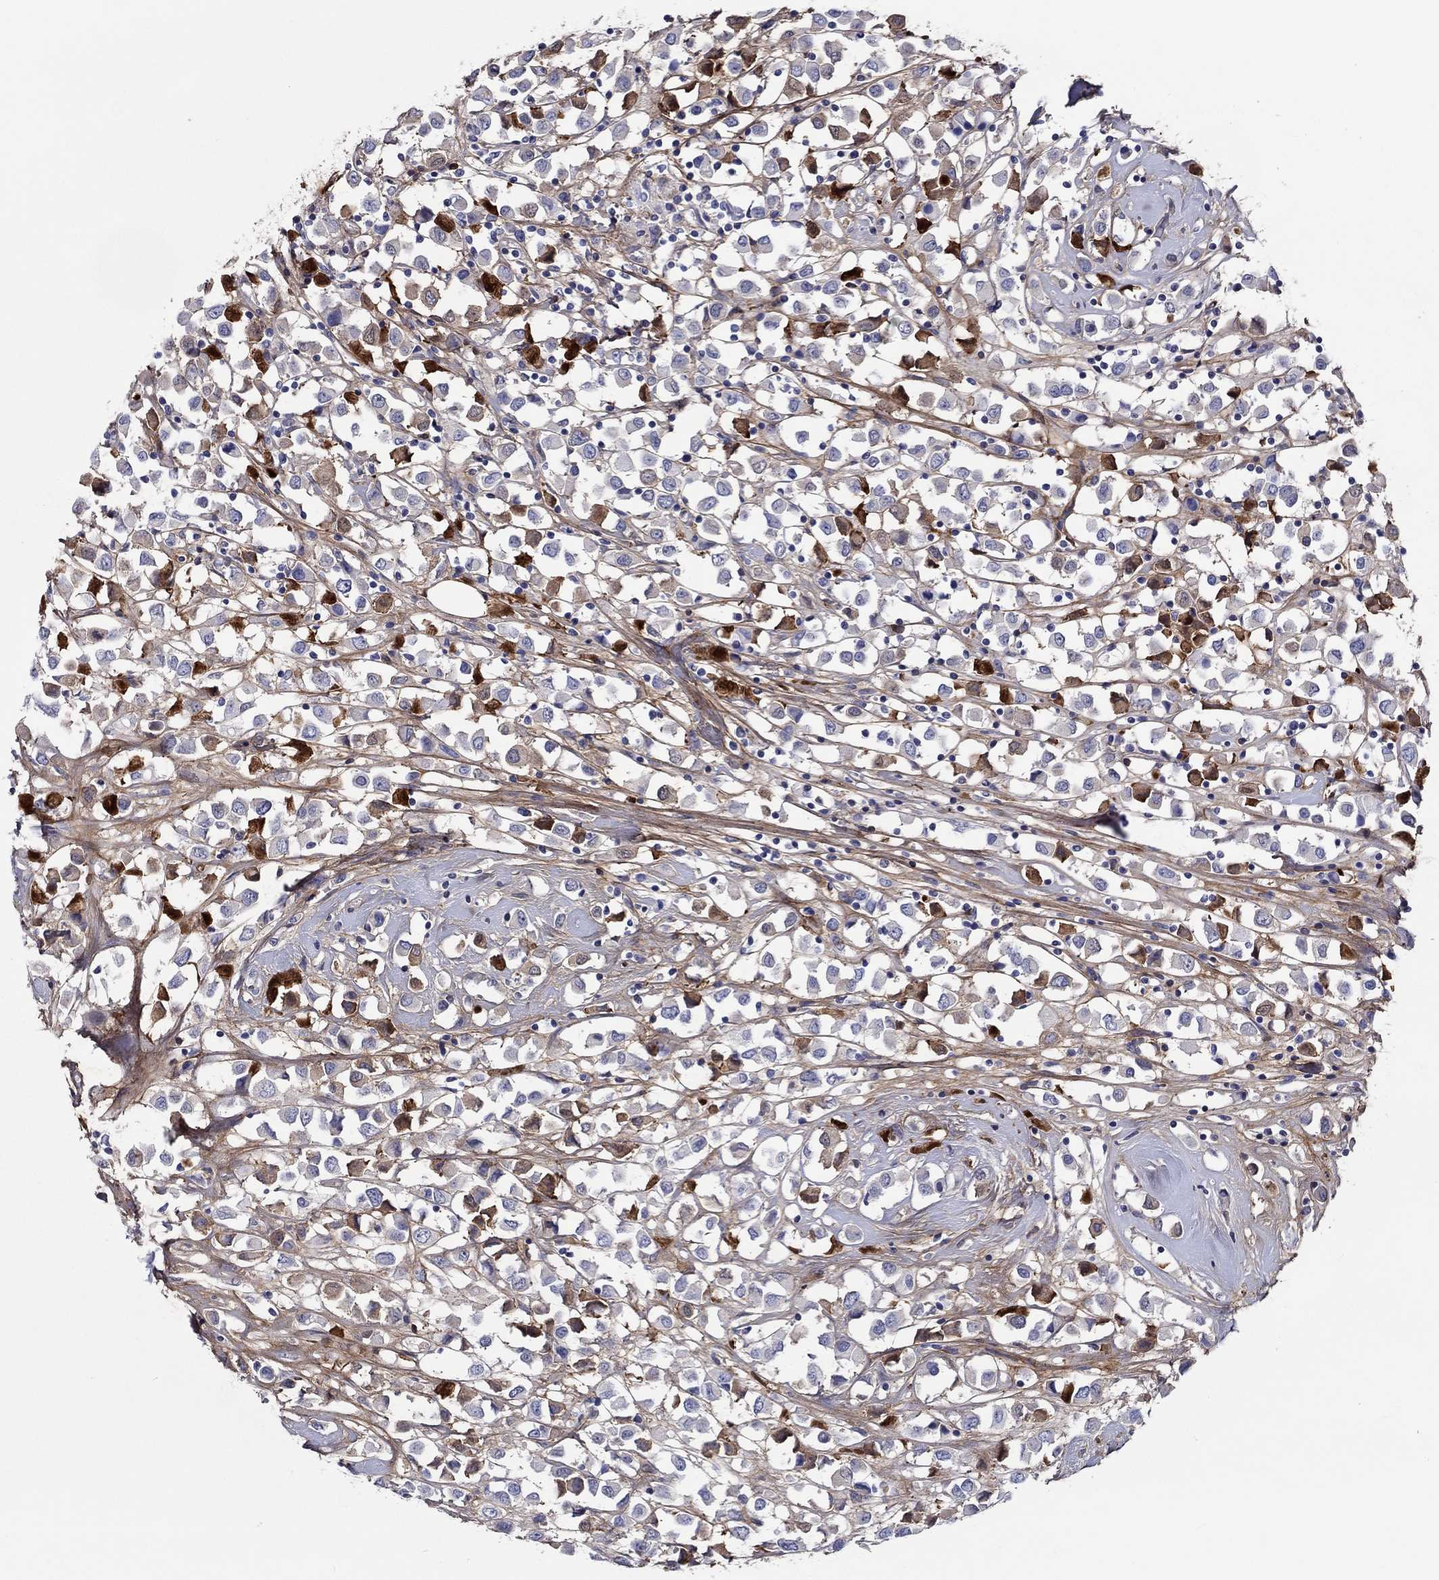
{"staining": {"intensity": "strong", "quantity": "<25%", "location": "cytoplasmic/membranous"}, "tissue": "breast cancer", "cell_type": "Tumor cells", "image_type": "cancer", "snomed": [{"axis": "morphology", "description": "Duct carcinoma"}, {"axis": "topography", "description": "Breast"}], "caption": "Immunohistochemical staining of human breast cancer (invasive ductal carcinoma) reveals strong cytoplasmic/membranous protein positivity in approximately <25% of tumor cells.", "gene": "TGFBI", "patient": {"sex": "female", "age": 61}}